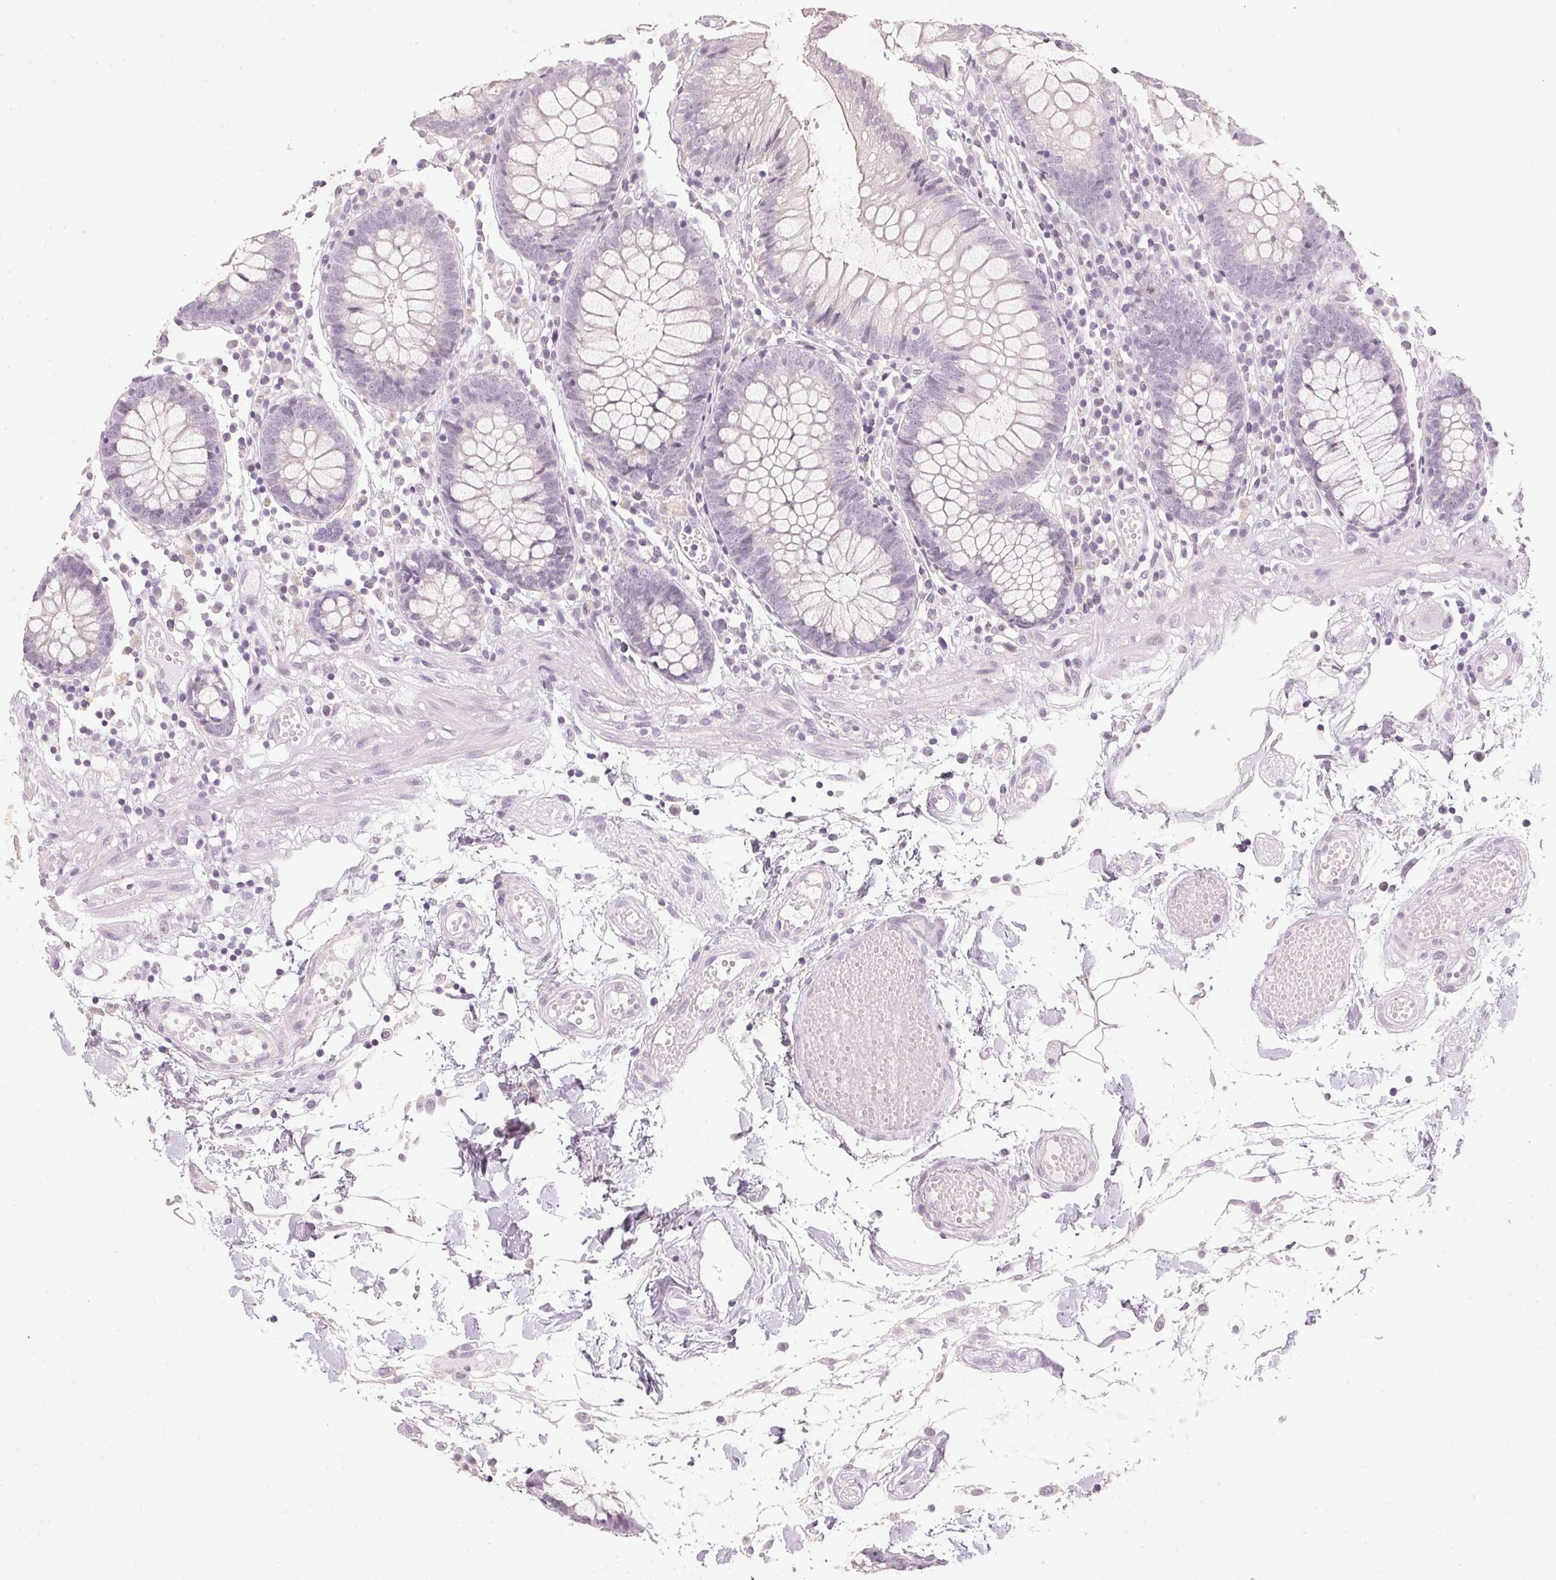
{"staining": {"intensity": "negative", "quantity": "none", "location": "none"}, "tissue": "colon", "cell_type": "Endothelial cells", "image_type": "normal", "snomed": [{"axis": "morphology", "description": "Normal tissue, NOS"}, {"axis": "morphology", "description": "Adenocarcinoma, NOS"}, {"axis": "topography", "description": "Colon"}], "caption": "Immunohistochemistry (IHC) image of benign colon: human colon stained with DAB (3,3'-diaminobenzidine) displays no significant protein positivity in endothelial cells.", "gene": "IGFBP1", "patient": {"sex": "male", "age": 83}}